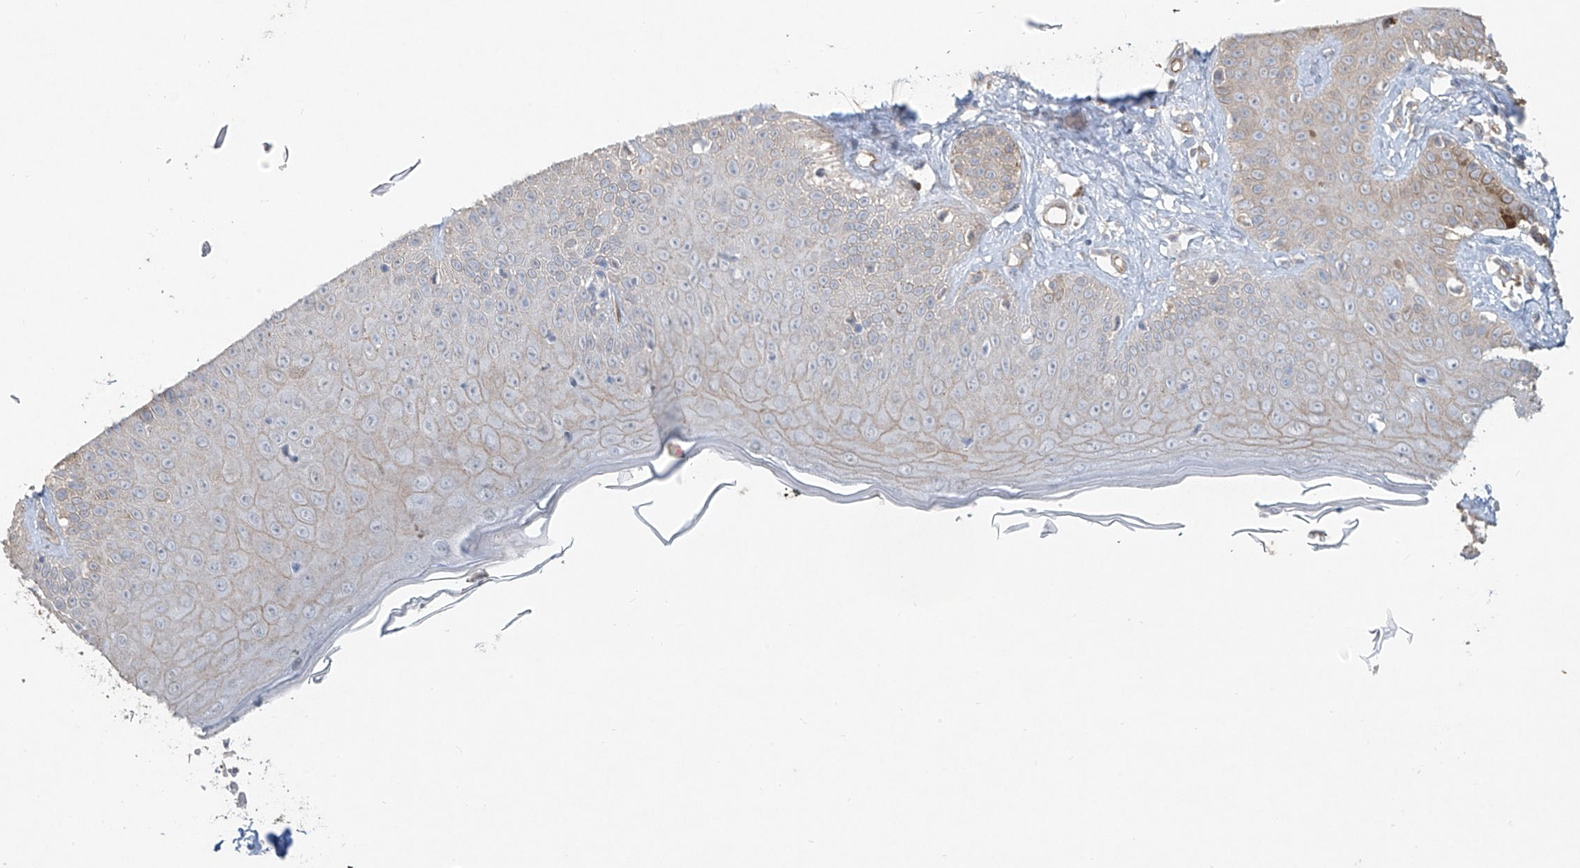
{"staining": {"intensity": "negative", "quantity": "none", "location": "none"}, "tissue": "skin", "cell_type": "Fibroblasts", "image_type": "normal", "snomed": [{"axis": "morphology", "description": "Normal tissue, NOS"}, {"axis": "topography", "description": "Skin"}], "caption": "DAB (3,3'-diaminobenzidine) immunohistochemical staining of unremarkable skin displays no significant positivity in fibroblasts. (Stains: DAB IHC with hematoxylin counter stain, Microscopy: brightfield microscopy at high magnification).", "gene": "TUBE1", "patient": {"sex": "male", "age": 52}}